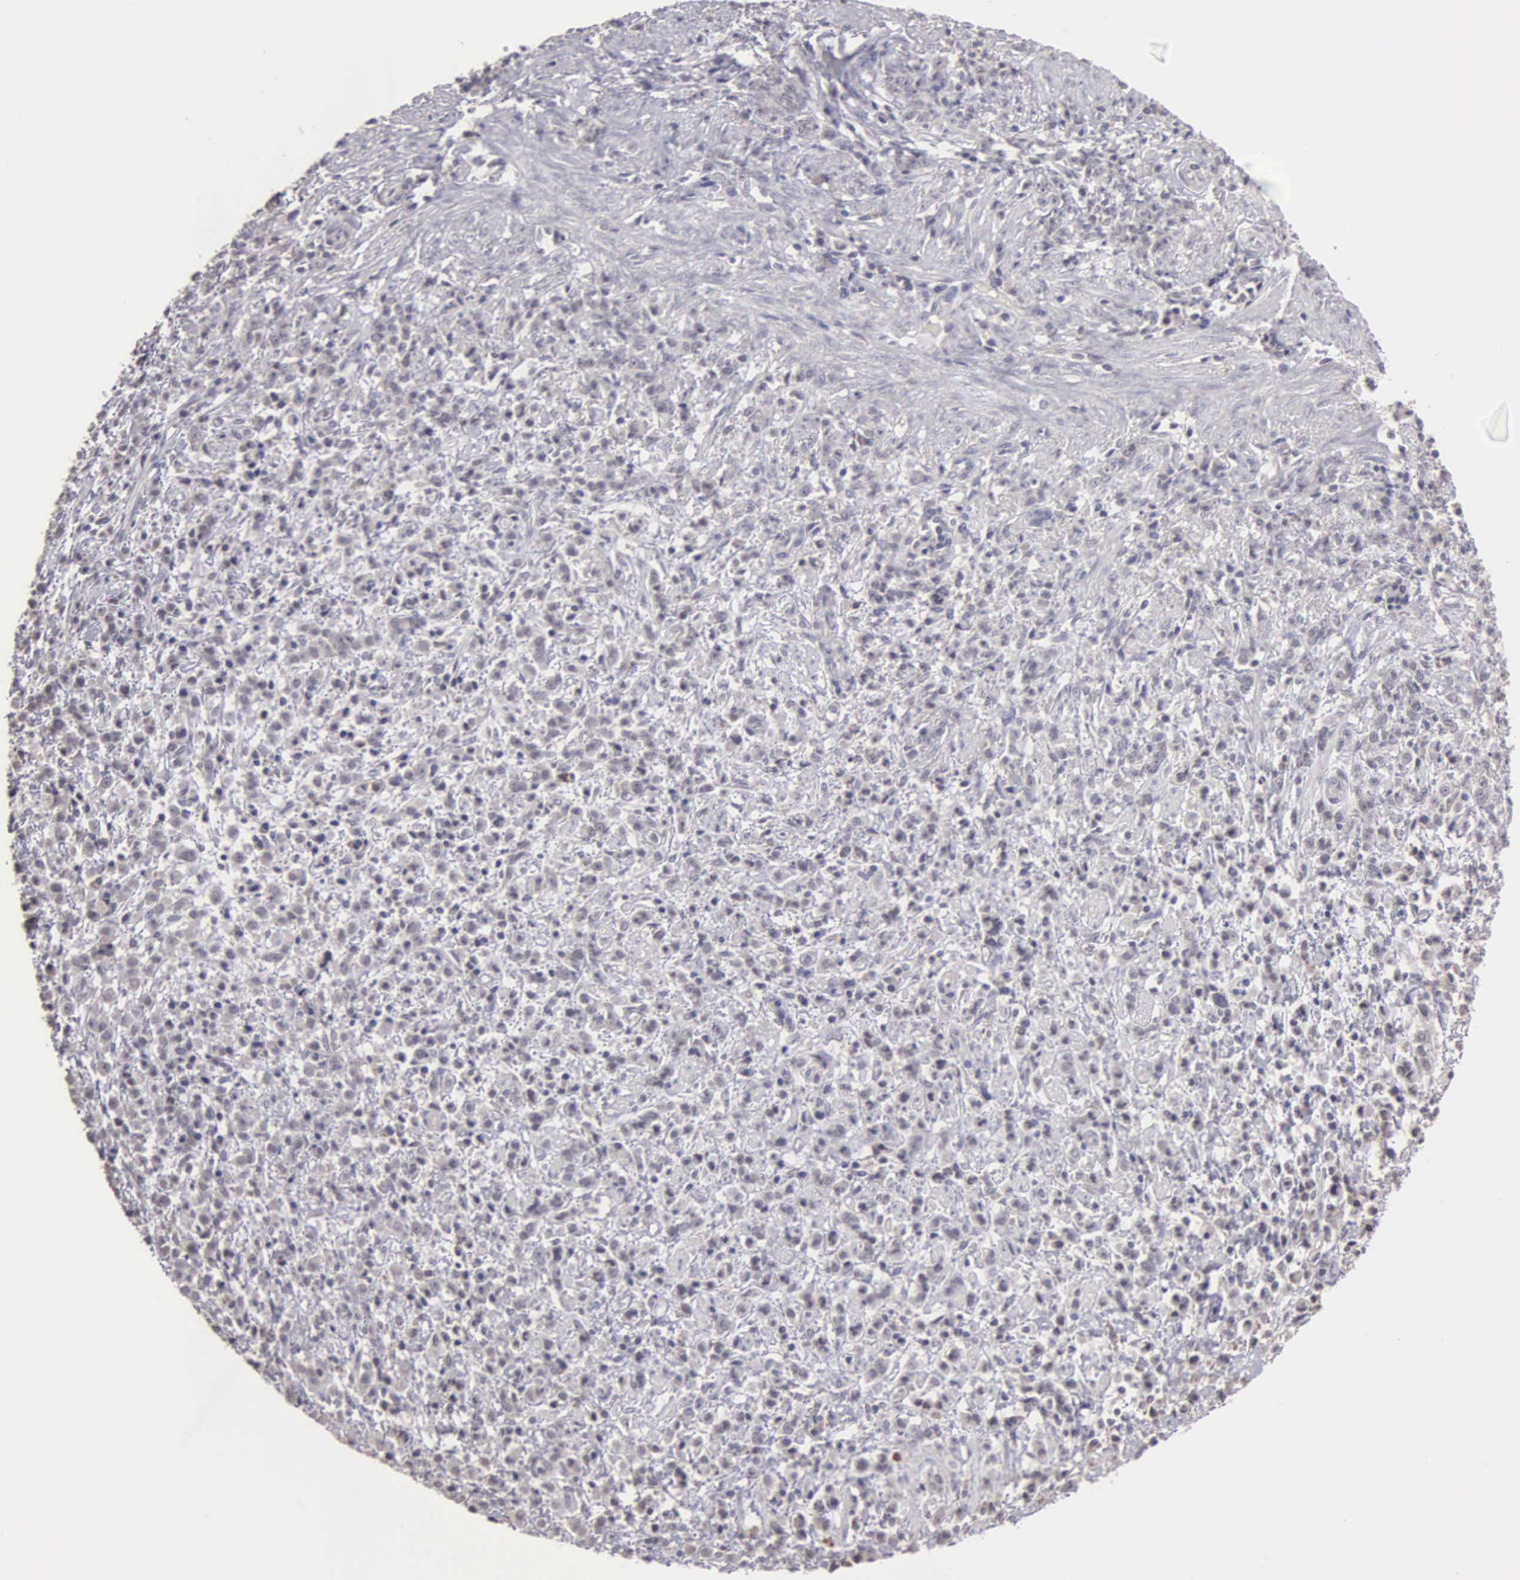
{"staining": {"intensity": "negative", "quantity": "none", "location": "none"}, "tissue": "stomach cancer", "cell_type": "Tumor cells", "image_type": "cancer", "snomed": [{"axis": "morphology", "description": "Adenocarcinoma, NOS"}, {"axis": "topography", "description": "Stomach, lower"}], "caption": "Tumor cells are negative for brown protein staining in stomach adenocarcinoma.", "gene": "BRD1", "patient": {"sex": "male", "age": 88}}